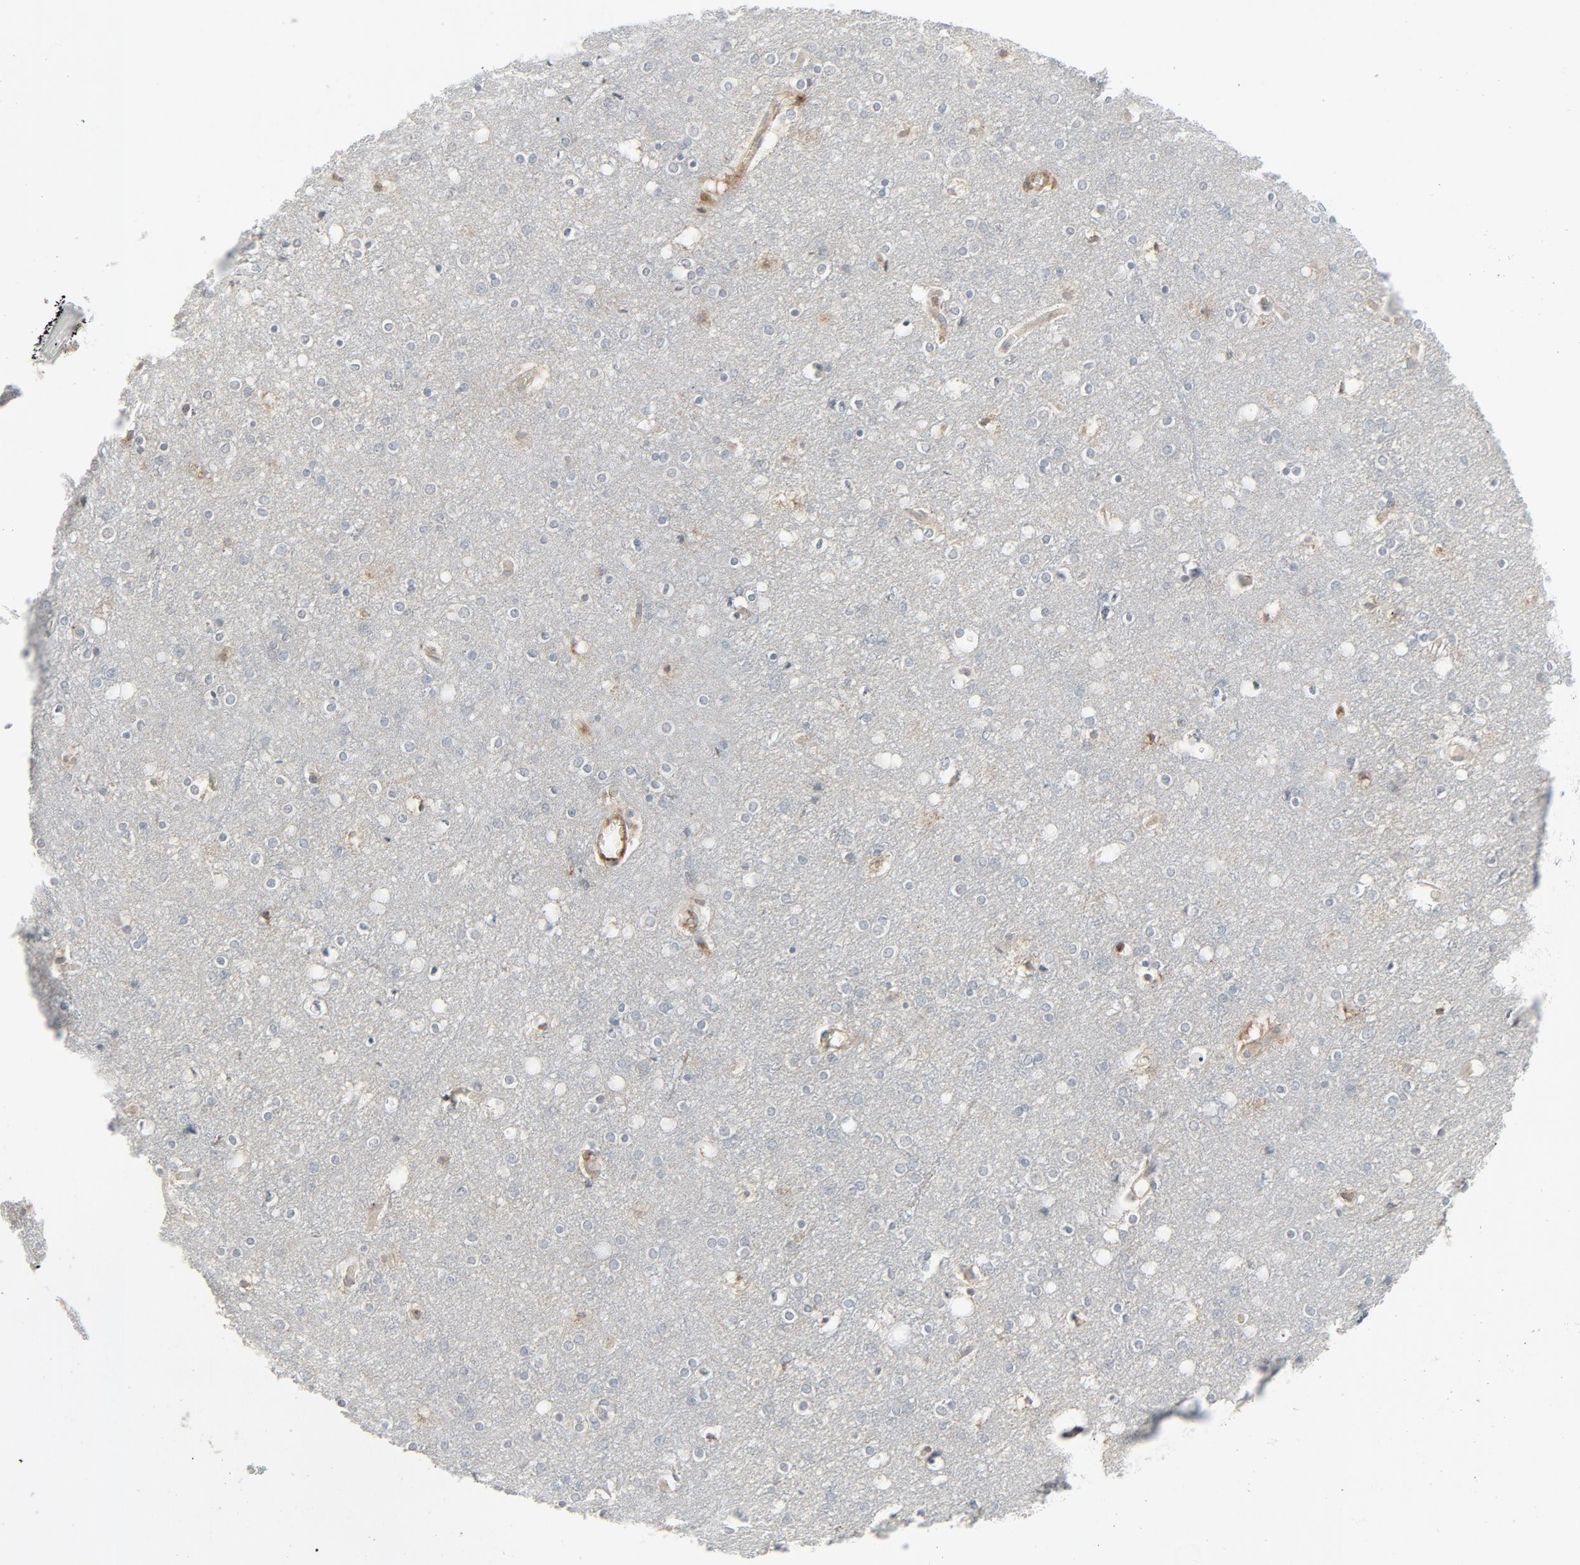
{"staining": {"intensity": "moderate", "quantity": "25%-75%", "location": "cytoplasmic/membranous"}, "tissue": "cerebral cortex", "cell_type": "Endothelial cells", "image_type": "normal", "snomed": [{"axis": "morphology", "description": "Normal tissue, NOS"}, {"axis": "topography", "description": "Cerebral cortex"}], "caption": "Immunohistochemistry micrograph of benign cerebral cortex stained for a protein (brown), which exhibits medium levels of moderate cytoplasmic/membranous staining in approximately 25%-75% of endothelial cells.", "gene": "FGFR3", "patient": {"sex": "female", "age": 54}}